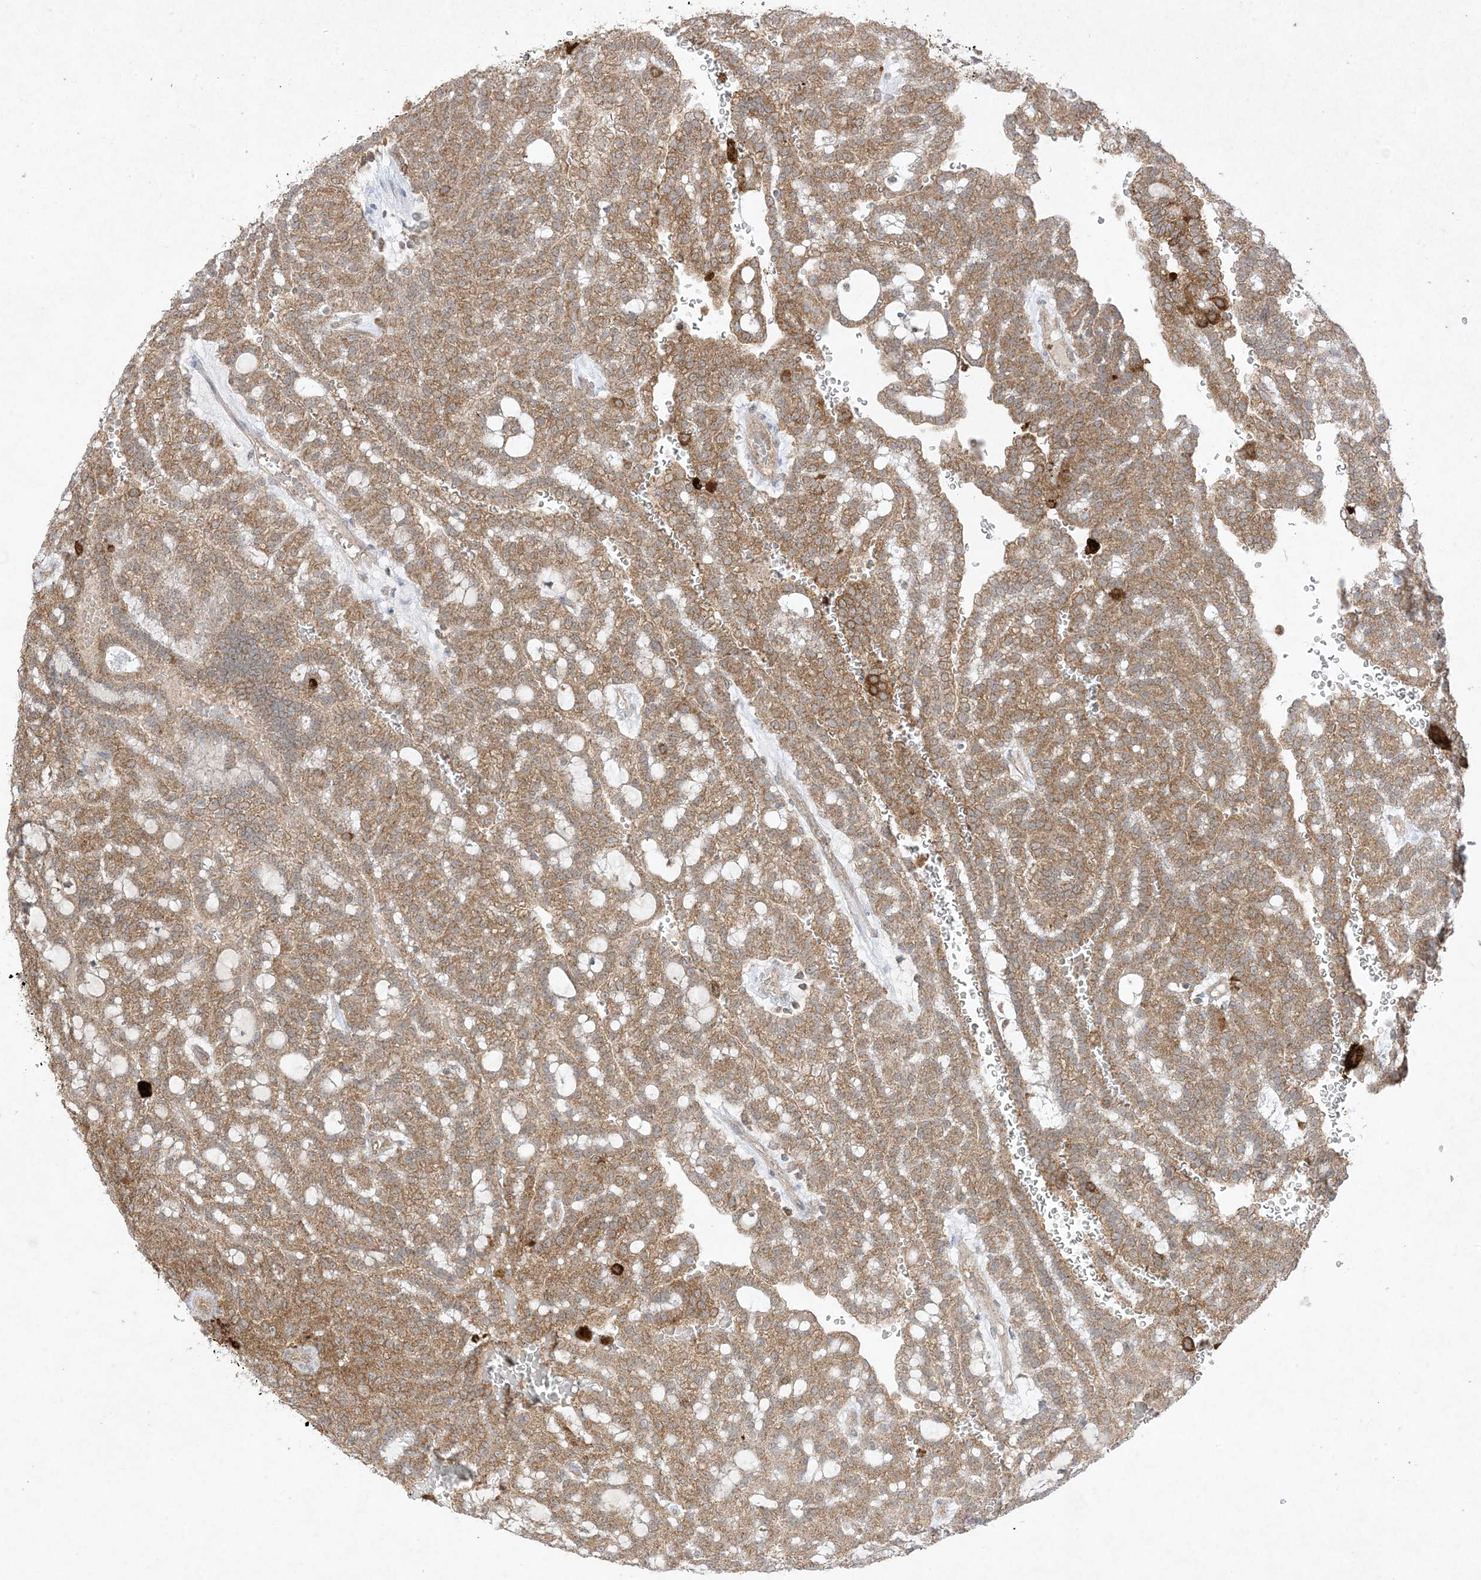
{"staining": {"intensity": "moderate", "quantity": ">75%", "location": "cytoplasmic/membranous"}, "tissue": "renal cancer", "cell_type": "Tumor cells", "image_type": "cancer", "snomed": [{"axis": "morphology", "description": "Adenocarcinoma, NOS"}, {"axis": "topography", "description": "Kidney"}], "caption": "A histopathology image of renal adenocarcinoma stained for a protein shows moderate cytoplasmic/membranous brown staining in tumor cells. Using DAB (3,3'-diaminobenzidine) (brown) and hematoxylin (blue) stains, captured at high magnification using brightfield microscopy.", "gene": "UBE2C", "patient": {"sex": "male", "age": 63}}